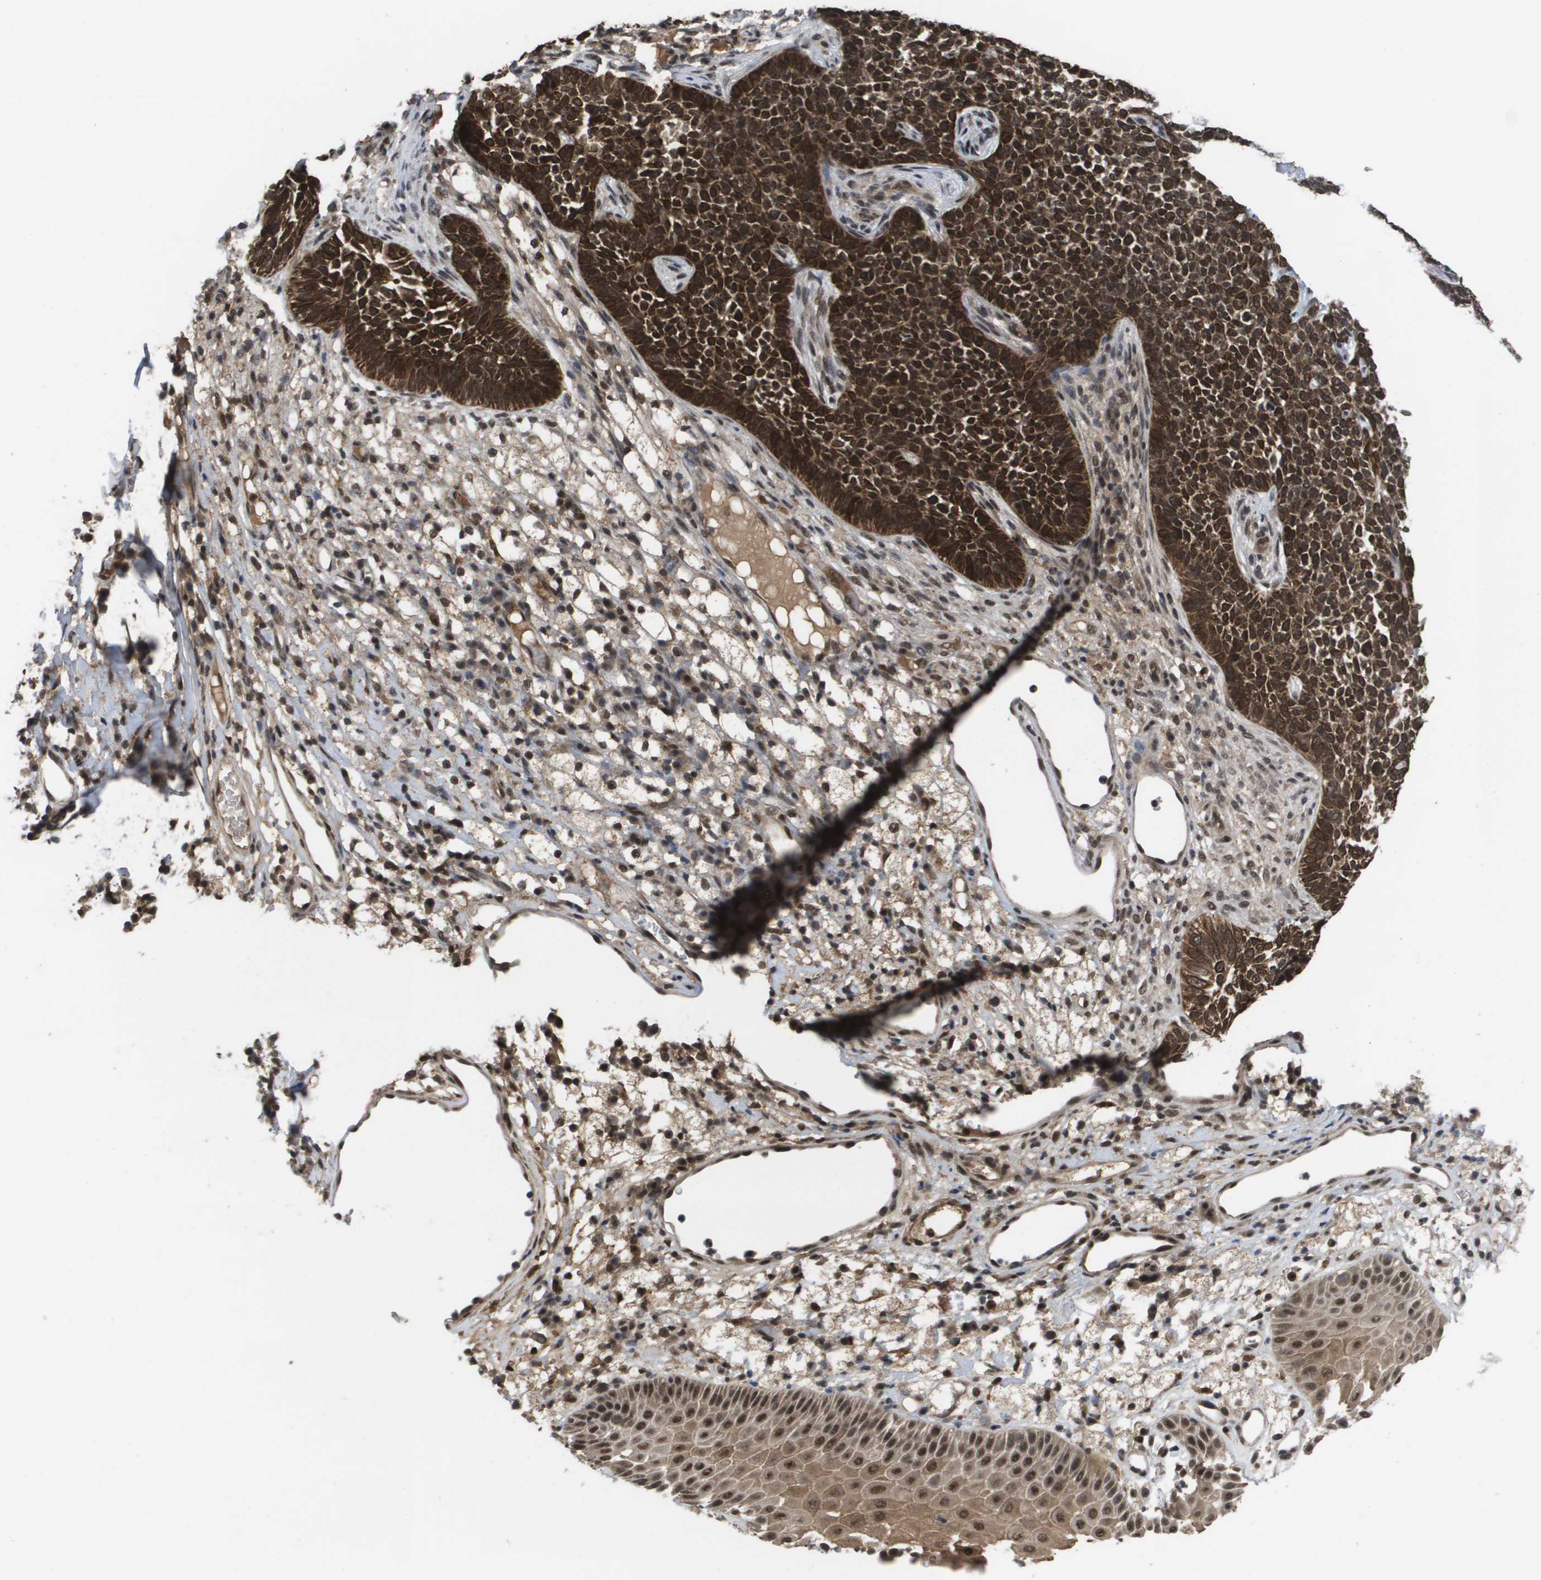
{"staining": {"intensity": "strong", "quantity": ">75%", "location": "cytoplasmic/membranous,nuclear"}, "tissue": "skin cancer", "cell_type": "Tumor cells", "image_type": "cancer", "snomed": [{"axis": "morphology", "description": "Basal cell carcinoma"}, {"axis": "topography", "description": "Skin"}], "caption": "A histopathology image showing strong cytoplasmic/membranous and nuclear staining in about >75% of tumor cells in skin basal cell carcinoma, as visualized by brown immunohistochemical staining.", "gene": "AMBRA1", "patient": {"sex": "female", "age": 84}}